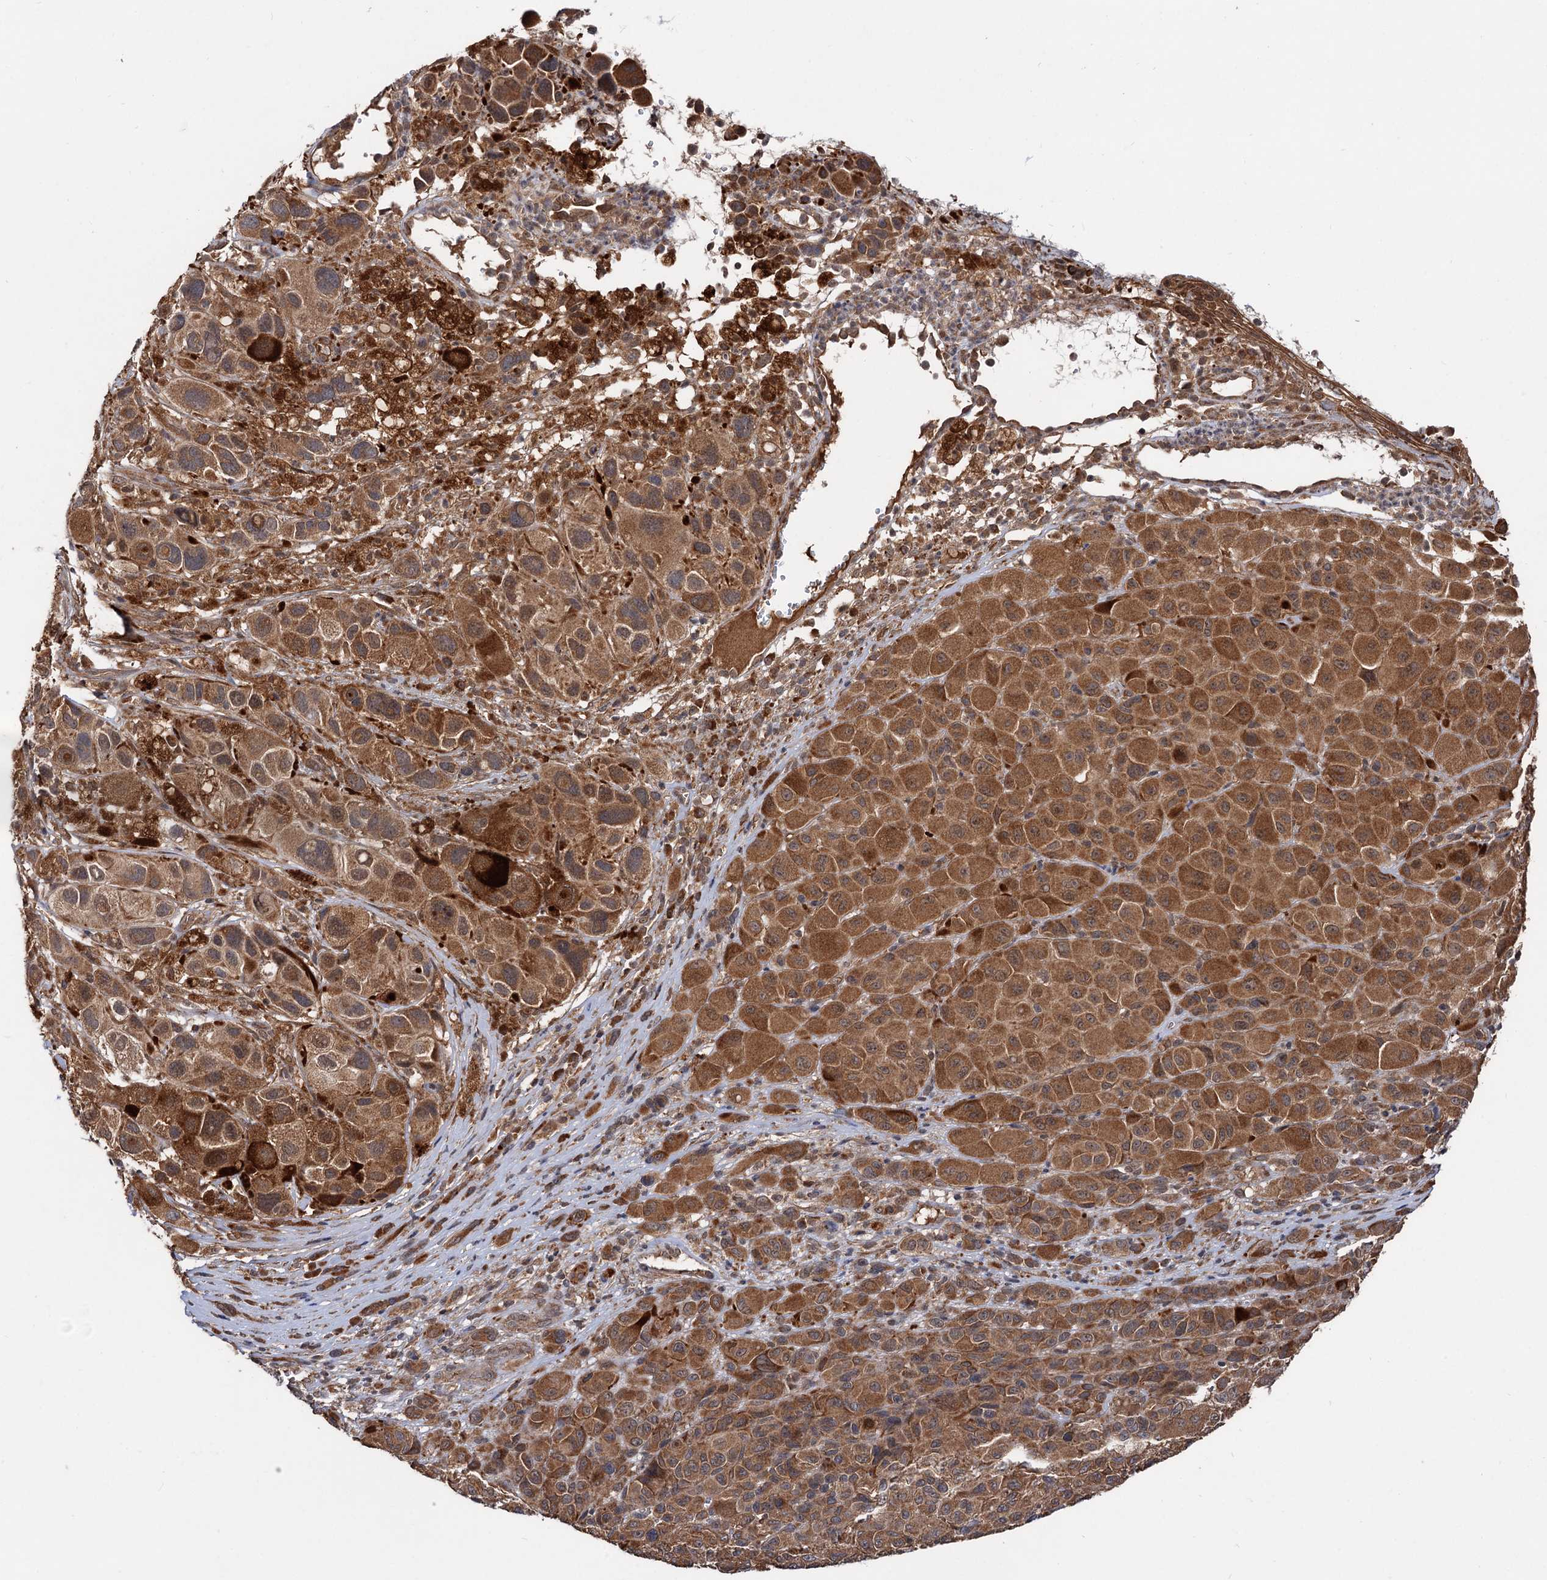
{"staining": {"intensity": "moderate", "quantity": ">75%", "location": "cytoplasmic/membranous"}, "tissue": "melanoma", "cell_type": "Tumor cells", "image_type": "cancer", "snomed": [{"axis": "morphology", "description": "Malignant melanoma, NOS"}, {"axis": "topography", "description": "Skin of trunk"}], "caption": "Melanoma stained for a protein reveals moderate cytoplasmic/membranous positivity in tumor cells.", "gene": "TEX9", "patient": {"sex": "male", "age": 71}}